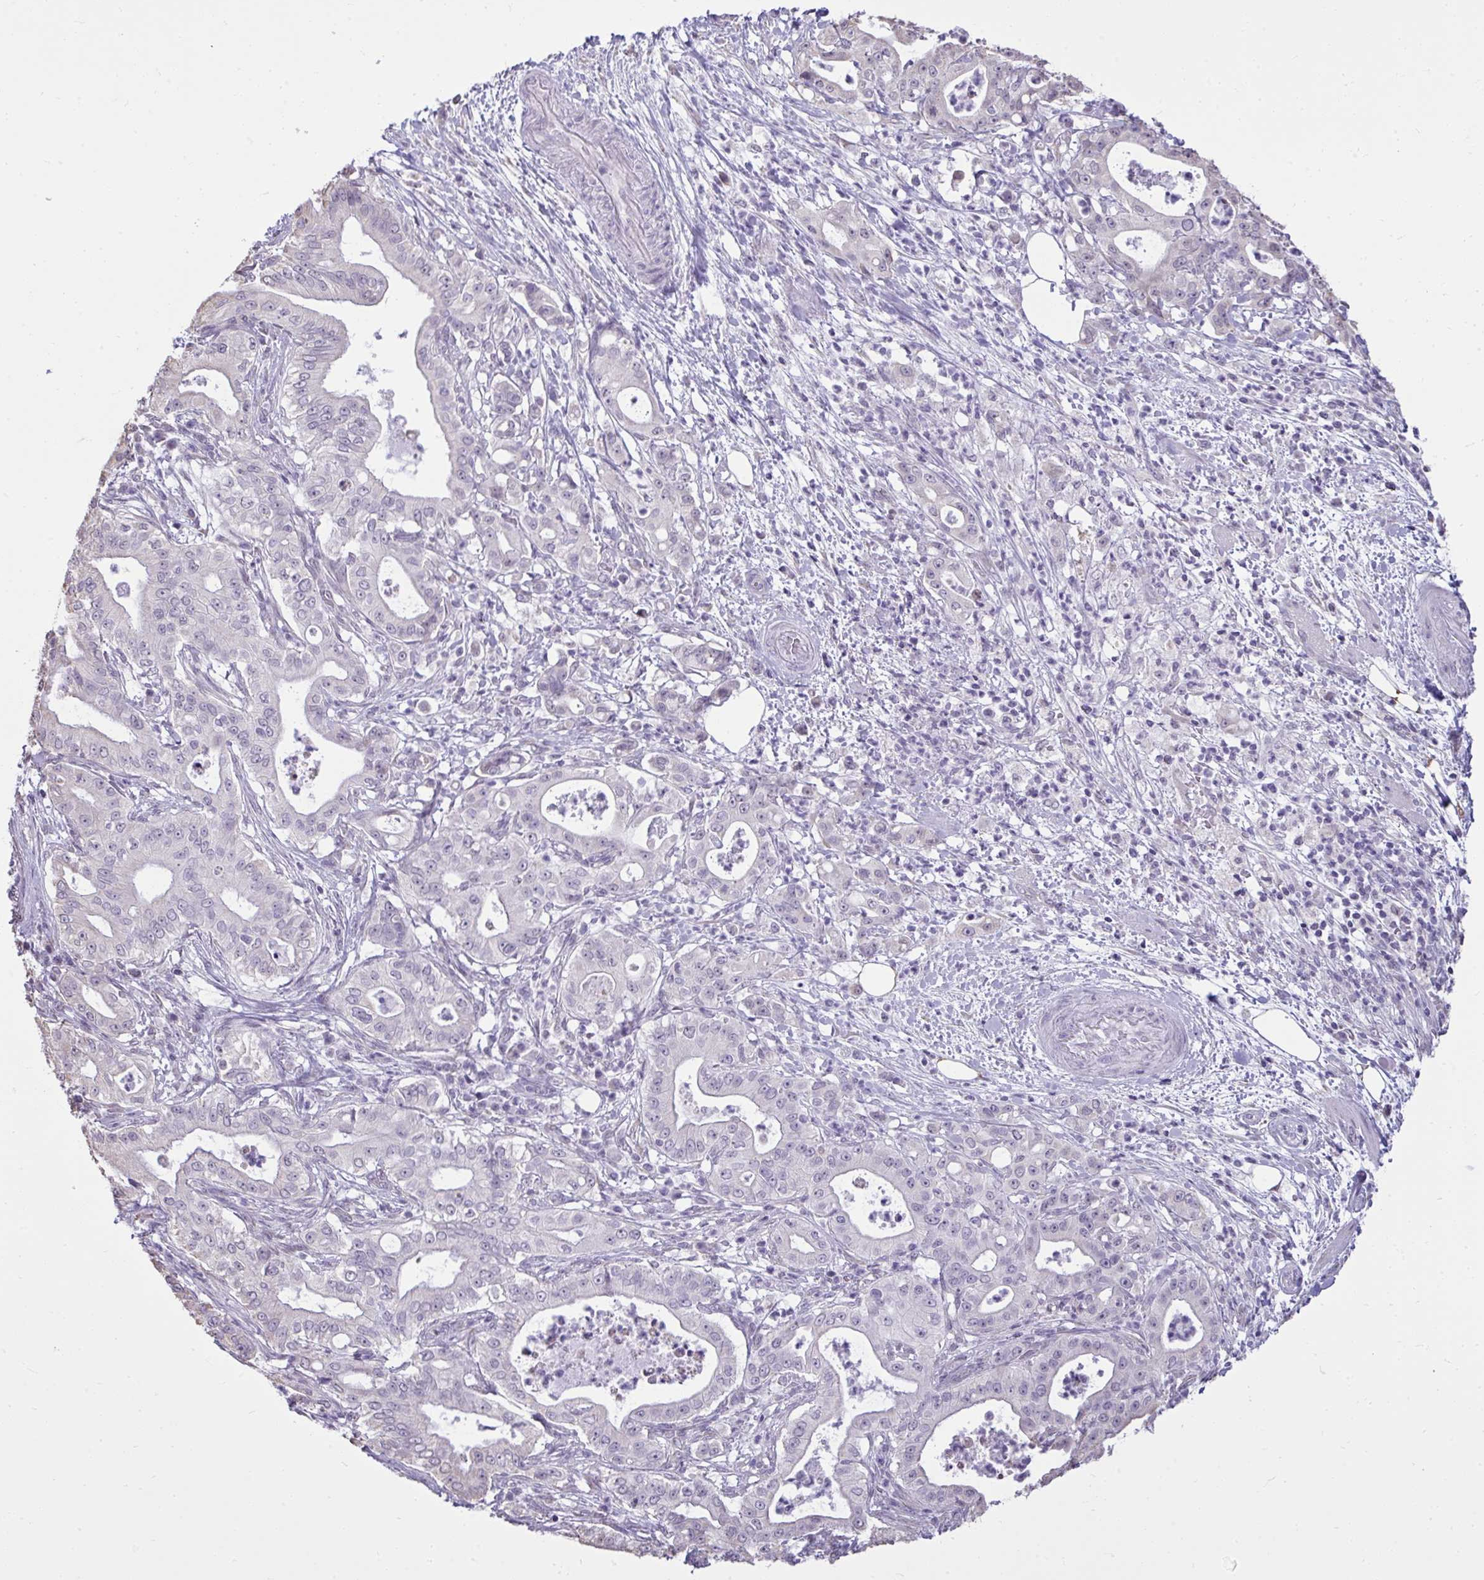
{"staining": {"intensity": "negative", "quantity": "none", "location": "none"}, "tissue": "pancreatic cancer", "cell_type": "Tumor cells", "image_type": "cancer", "snomed": [{"axis": "morphology", "description": "Adenocarcinoma, NOS"}, {"axis": "topography", "description": "Pancreas"}], "caption": "High power microscopy micrograph of an immunohistochemistry (IHC) image of adenocarcinoma (pancreatic), revealing no significant positivity in tumor cells.", "gene": "NPPA", "patient": {"sex": "male", "age": 71}}